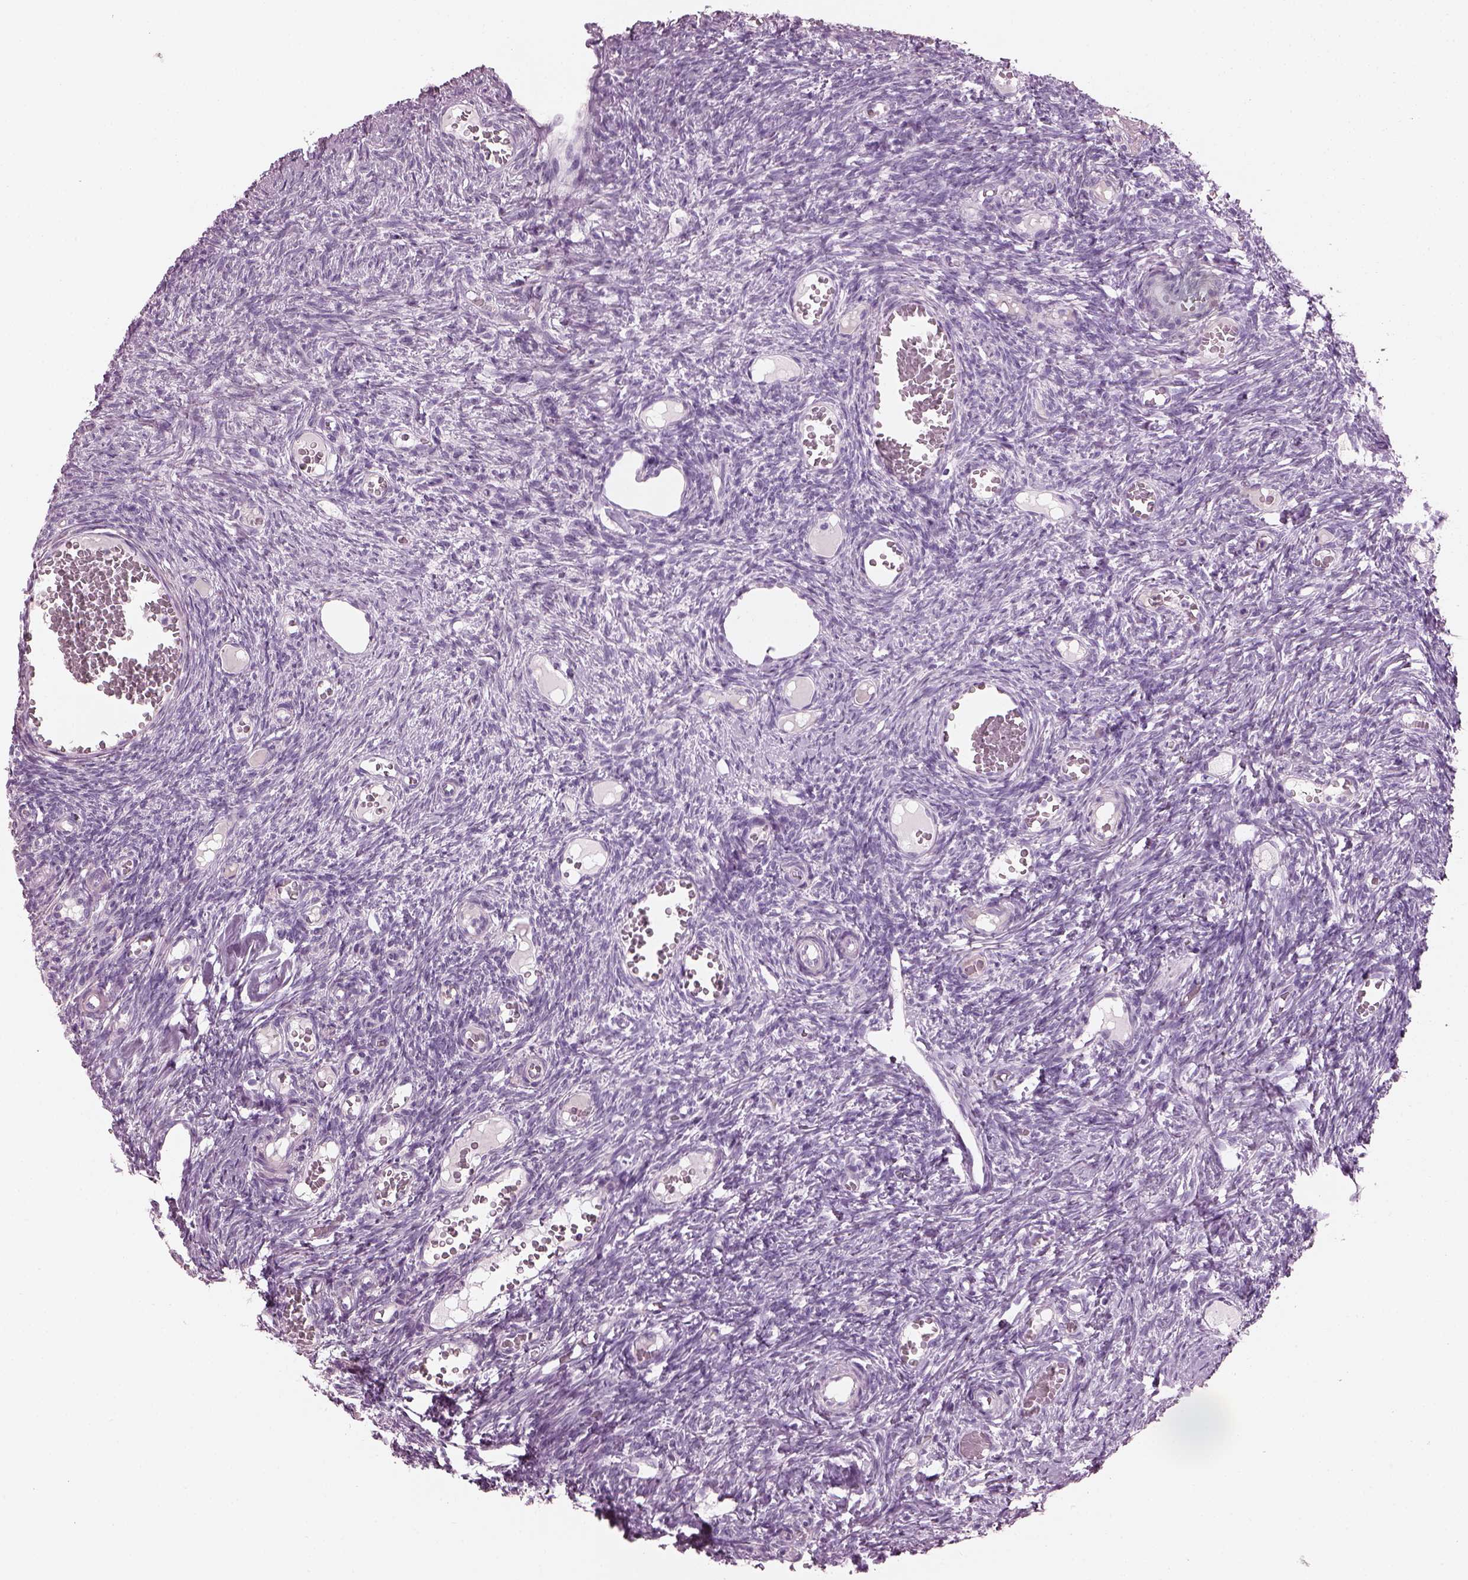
{"staining": {"intensity": "negative", "quantity": "none", "location": "none"}, "tissue": "ovary", "cell_type": "Ovarian stroma cells", "image_type": "normal", "snomed": [{"axis": "morphology", "description": "Normal tissue, NOS"}, {"axis": "topography", "description": "Ovary"}], "caption": "Immunohistochemical staining of unremarkable ovary demonstrates no significant staining in ovarian stroma cells.", "gene": "HYDIN", "patient": {"sex": "female", "age": 39}}